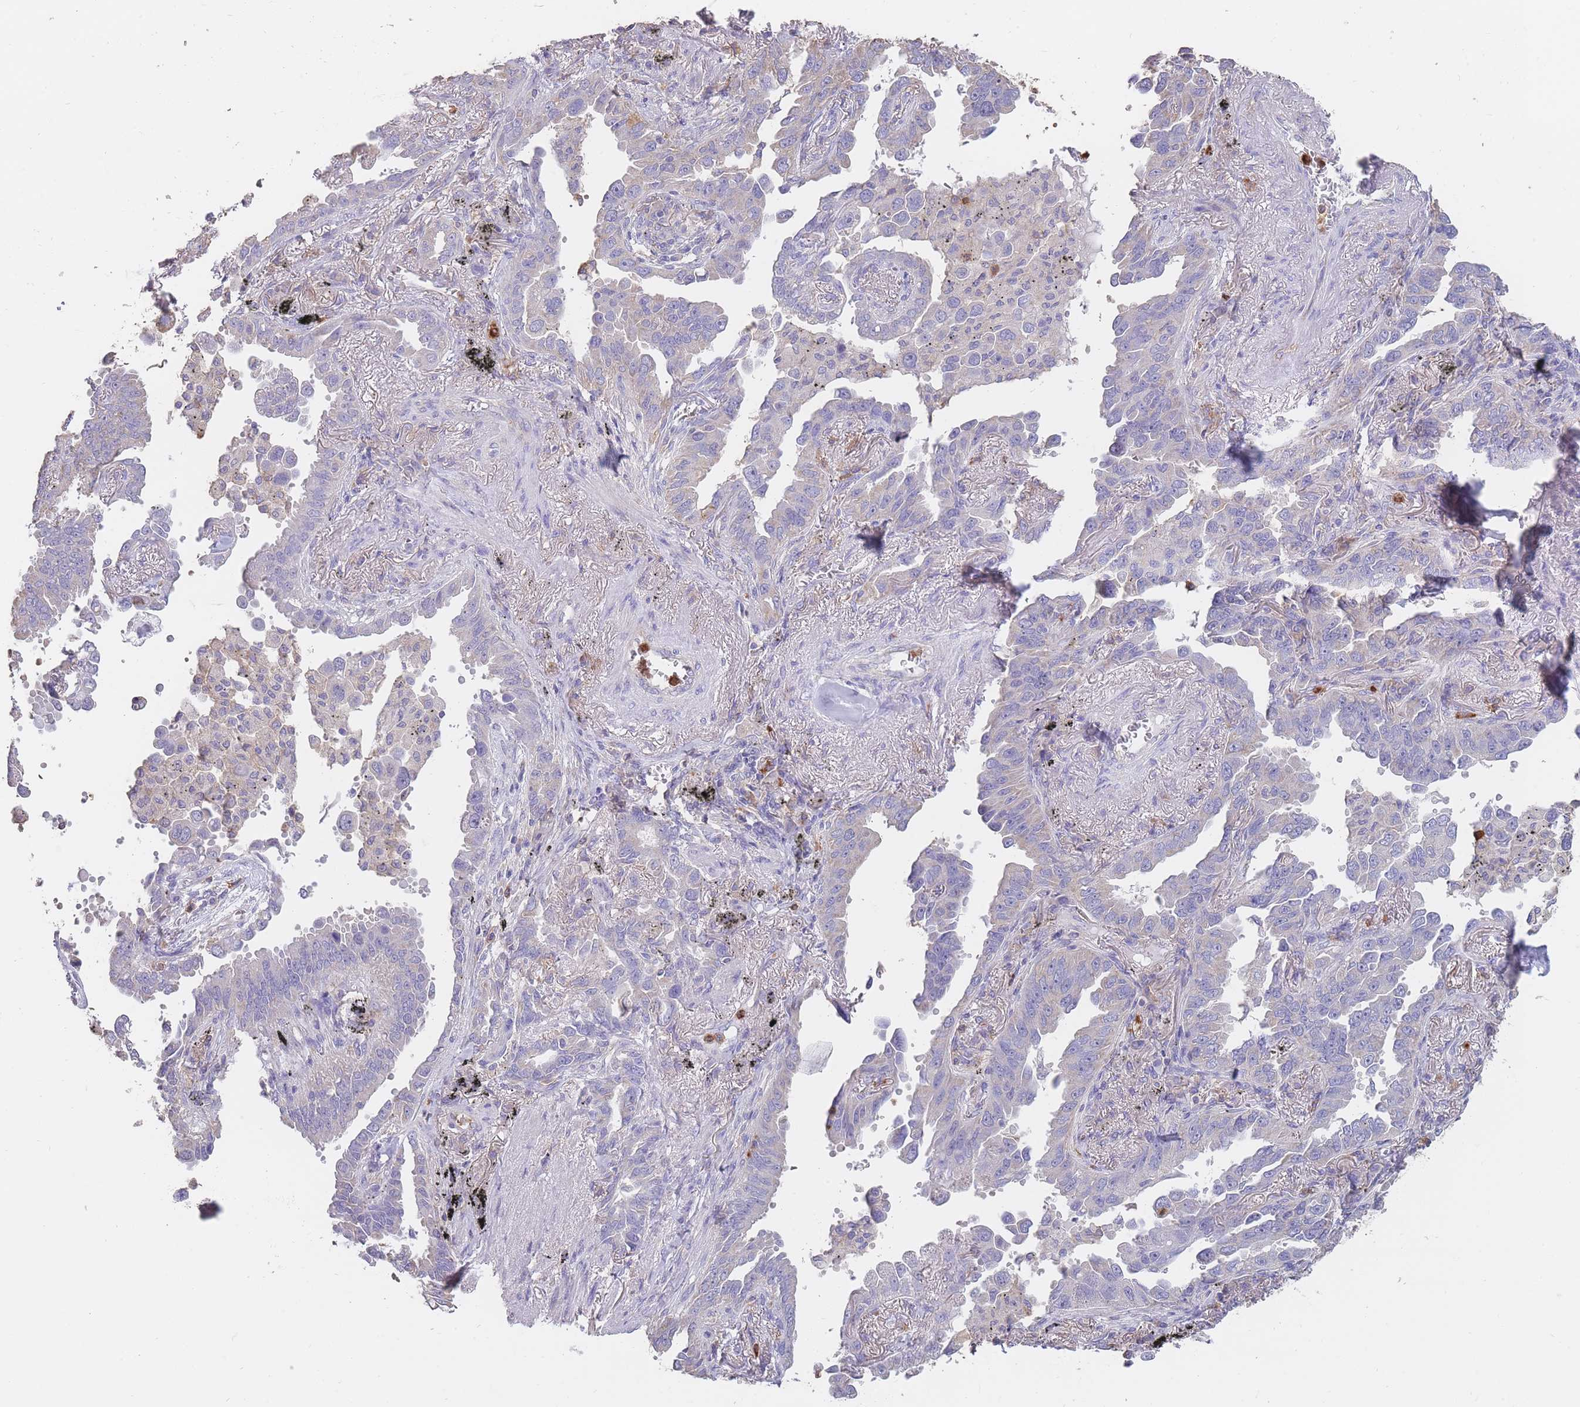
{"staining": {"intensity": "negative", "quantity": "none", "location": "none"}, "tissue": "lung cancer", "cell_type": "Tumor cells", "image_type": "cancer", "snomed": [{"axis": "morphology", "description": "Adenocarcinoma, NOS"}, {"axis": "topography", "description": "Lung"}], "caption": "A photomicrograph of human lung cancer is negative for staining in tumor cells.", "gene": "CLEC12A", "patient": {"sex": "male", "age": 67}}